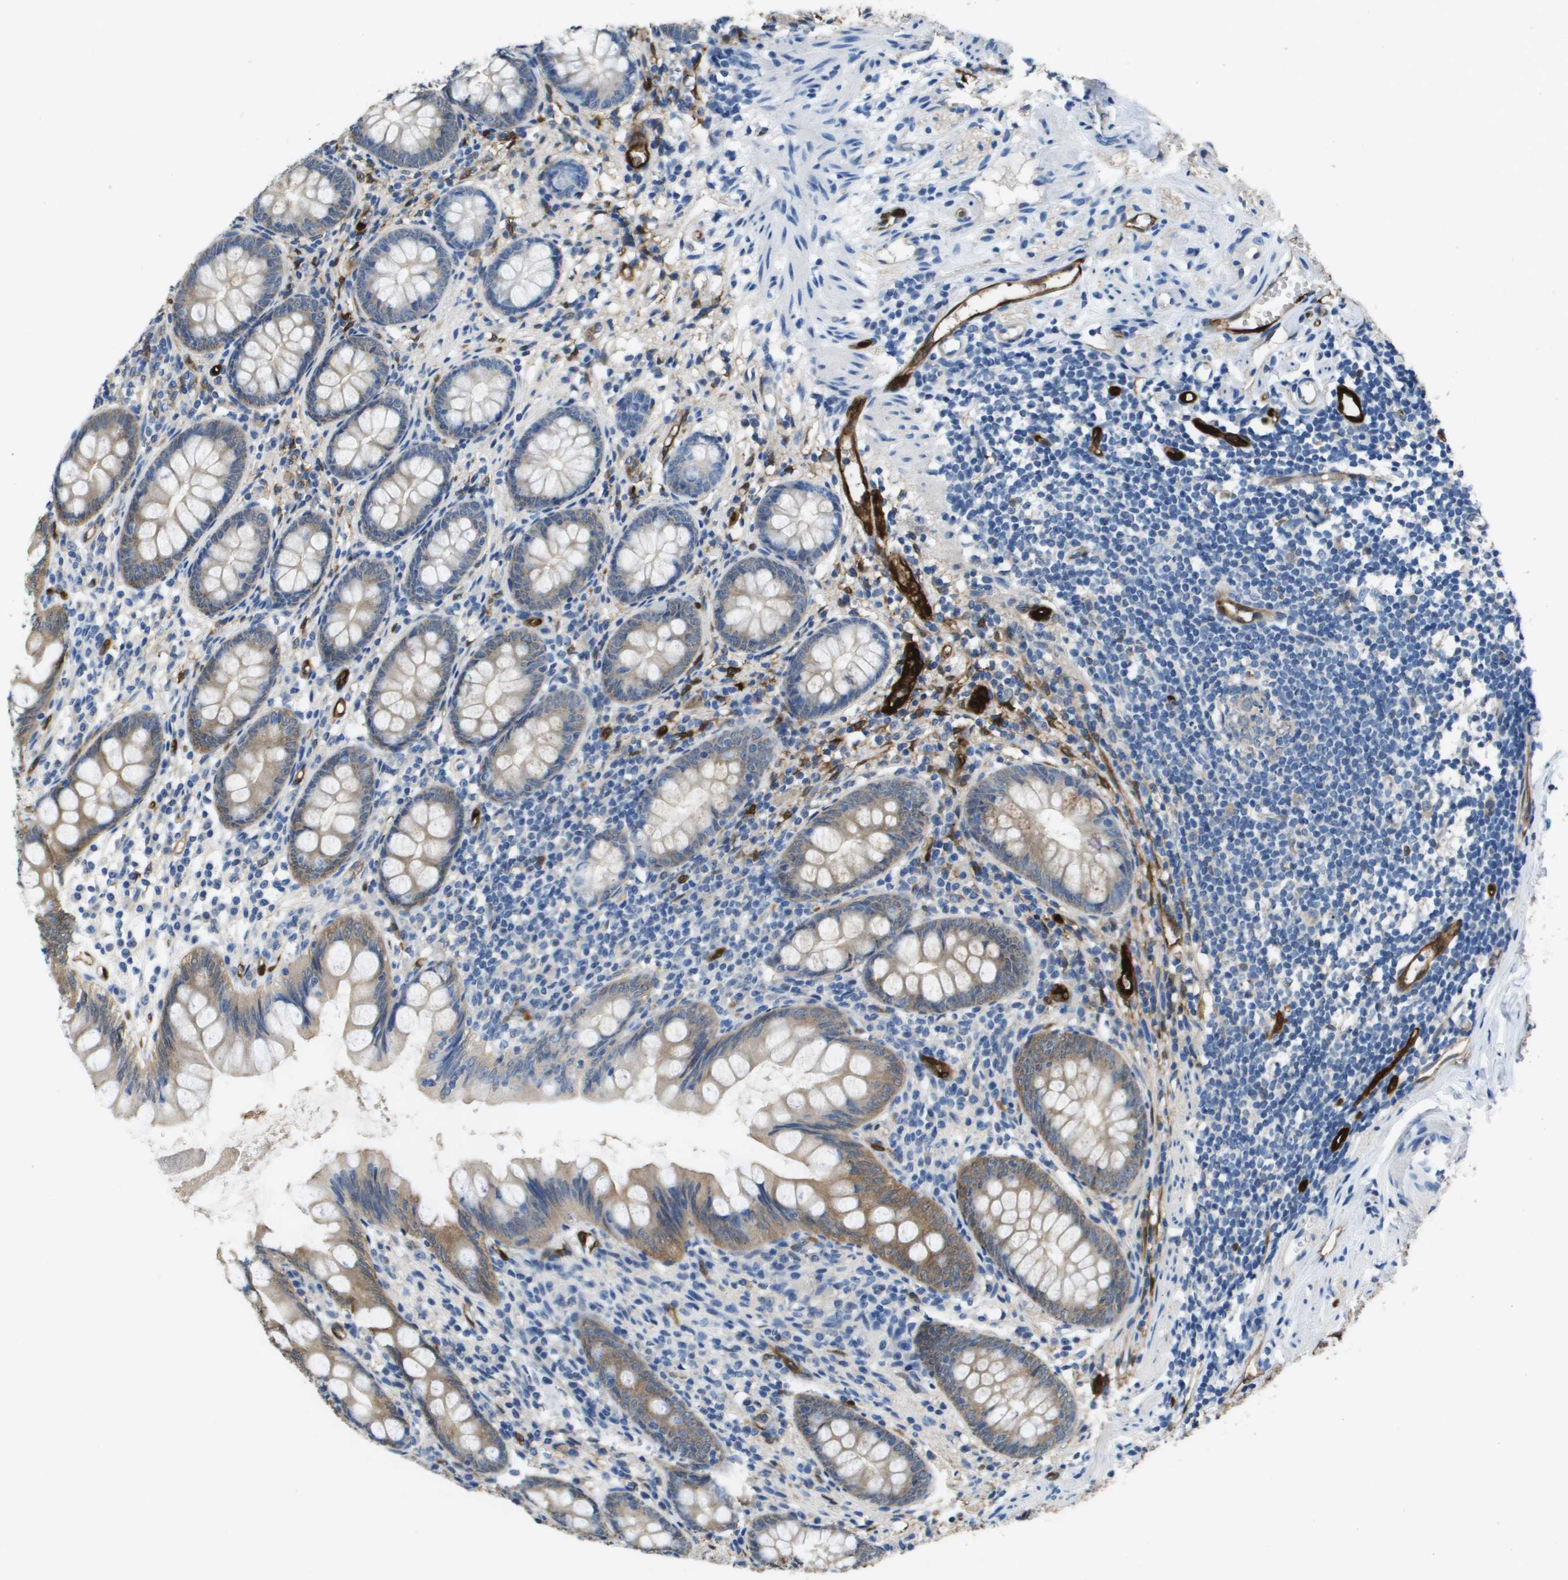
{"staining": {"intensity": "moderate", "quantity": ">75%", "location": "cytoplasmic/membranous"}, "tissue": "appendix", "cell_type": "Glandular cells", "image_type": "normal", "snomed": [{"axis": "morphology", "description": "Normal tissue, NOS"}, {"axis": "topography", "description": "Appendix"}], "caption": "Moderate cytoplasmic/membranous staining is seen in approximately >75% of glandular cells in normal appendix.", "gene": "FABP5", "patient": {"sex": "female", "age": 77}}